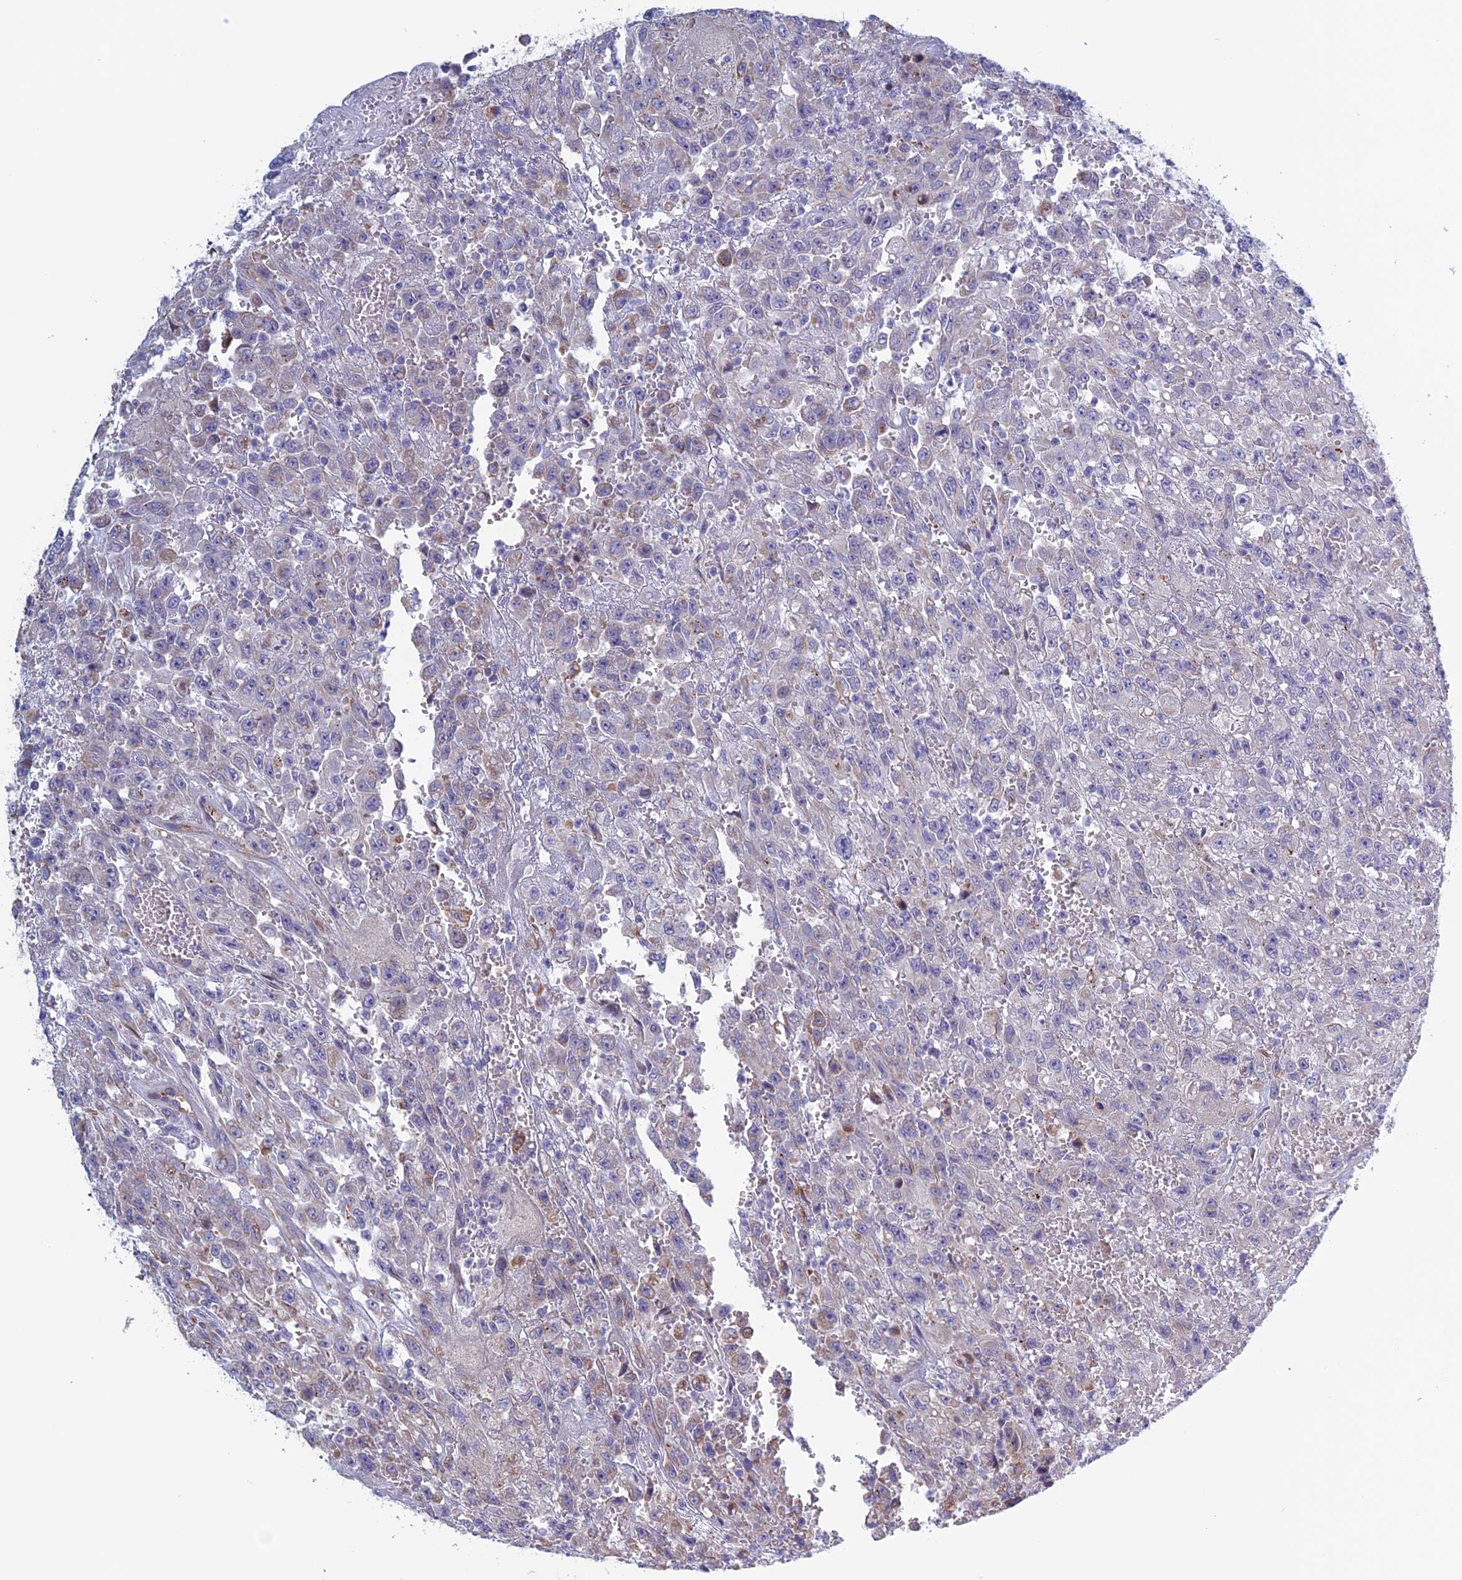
{"staining": {"intensity": "negative", "quantity": "none", "location": "none"}, "tissue": "urothelial cancer", "cell_type": "Tumor cells", "image_type": "cancer", "snomed": [{"axis": "morphology", "description": "Urothelial carcinoma, High grade"}, {"axis": "topography", "description": "Urinary bladder"}], "caption": "An IHC image of urothelial cancer is shown. There is no staining in tumor cells of urothelial cancer. (Stains: DAB IHC with hematoxylin counter stain, Microscopy: brightfield microscopy at high magnification).", "gene": "BCL2L10", "patient": {"sex": "male", "age": 46}}